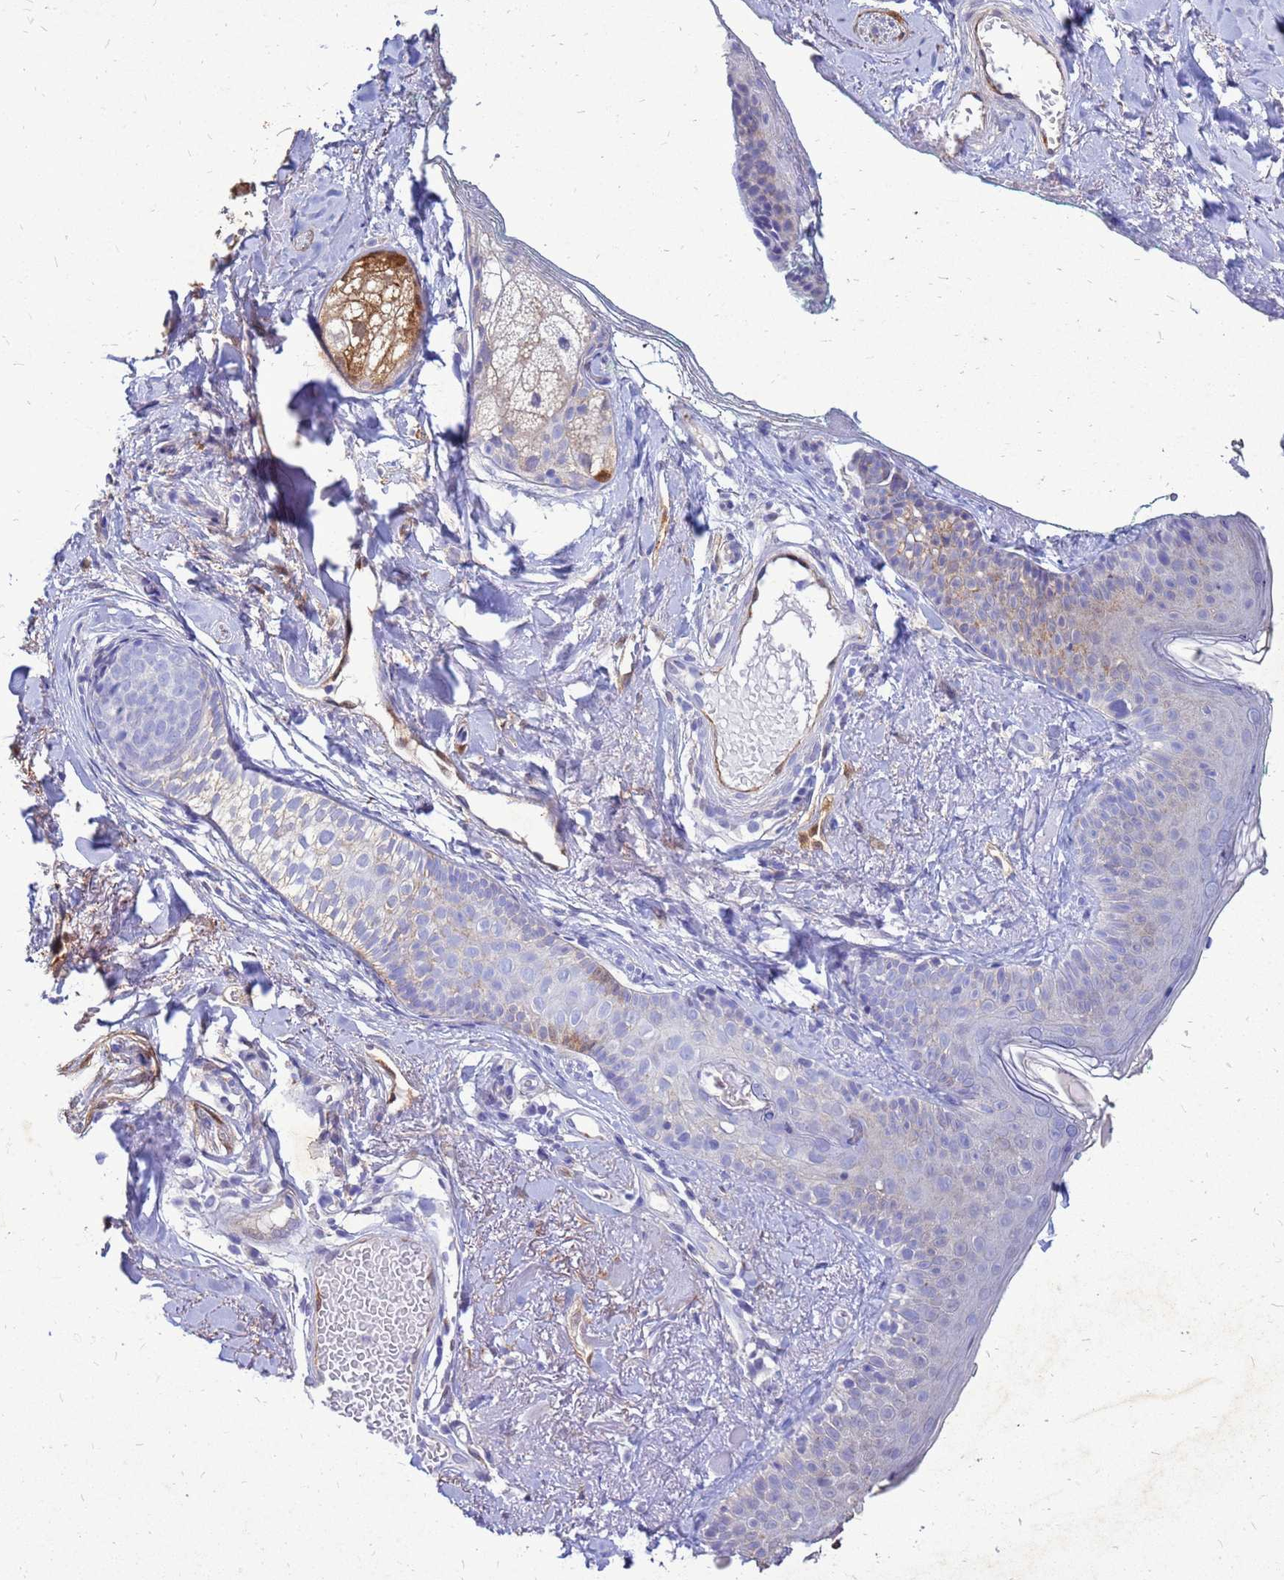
{"staining": {"intensity": "negative", "quantity": "none", "location": "none"}, "tissue": "skin cancer", "cell_type": "Tumor cells", "image_type": "cancer", "snomed": [{"axis": "morphology", "description": "Basal cell carcinoma"}, {"axis": "topography", "description": "Skin"}], "caption": "Tumor cells are negative for protein expression in human skin cancer (basal cell carcinoma). Brightfield microscopy of immunohistochemistry (IHC) stained with DAB (3,3'-diaminobenzidine) (brown) and hematoxylin (blue), captured at high magnification.", "gene": "AKR1C1", "patient": {"sex": "male", "age": 62}}